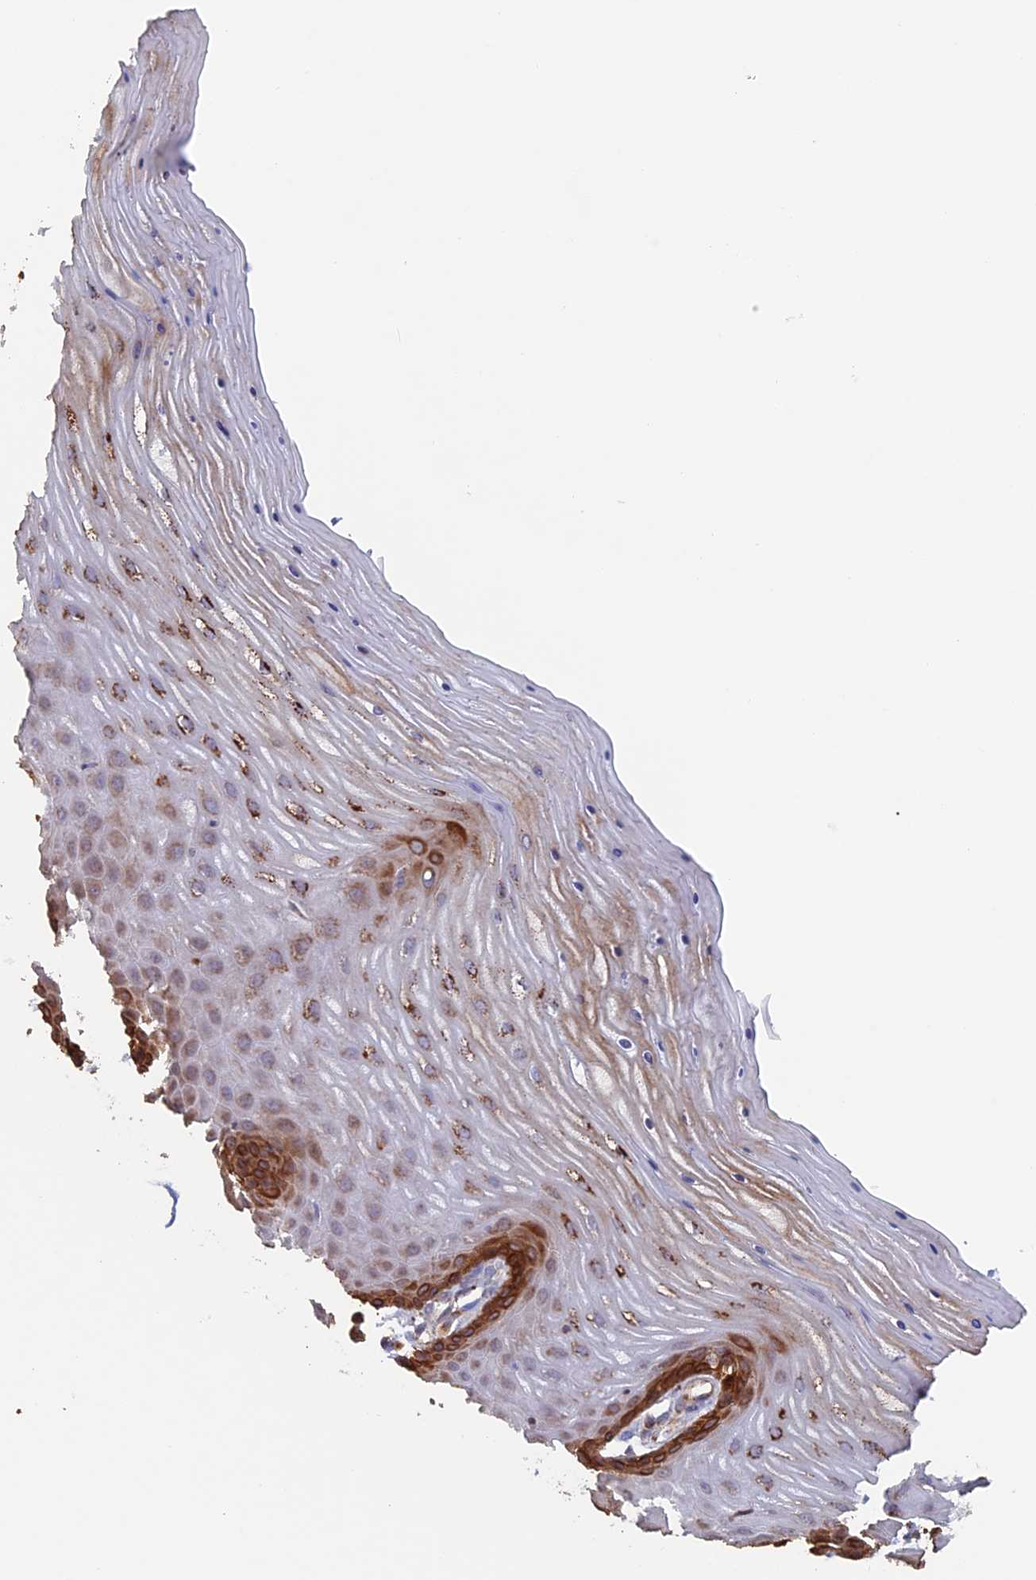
{"staining": {"intensity": "moderate", "quantity": "<25%", "location": "cytoplasmic/membranous"}, "tissue": "cervix", "cell_type": "Glandular cells", "image_type": "normal", "snomed": [{"axis": "morphology", "description": "Normal tissue, NOS"}, {"axis": "topography", "description": "Cervix"}], "caption": "This photomicrograph shows benign cervix stained with immunohistochemistry to label a protein in brown. The cytoplasmic/membranous of glandular cells show moderate positivity for the protein. Nuclei are counter-stained blue.", "gene": "DTYMK", "patient": {"sex": "female", "age": 55}}